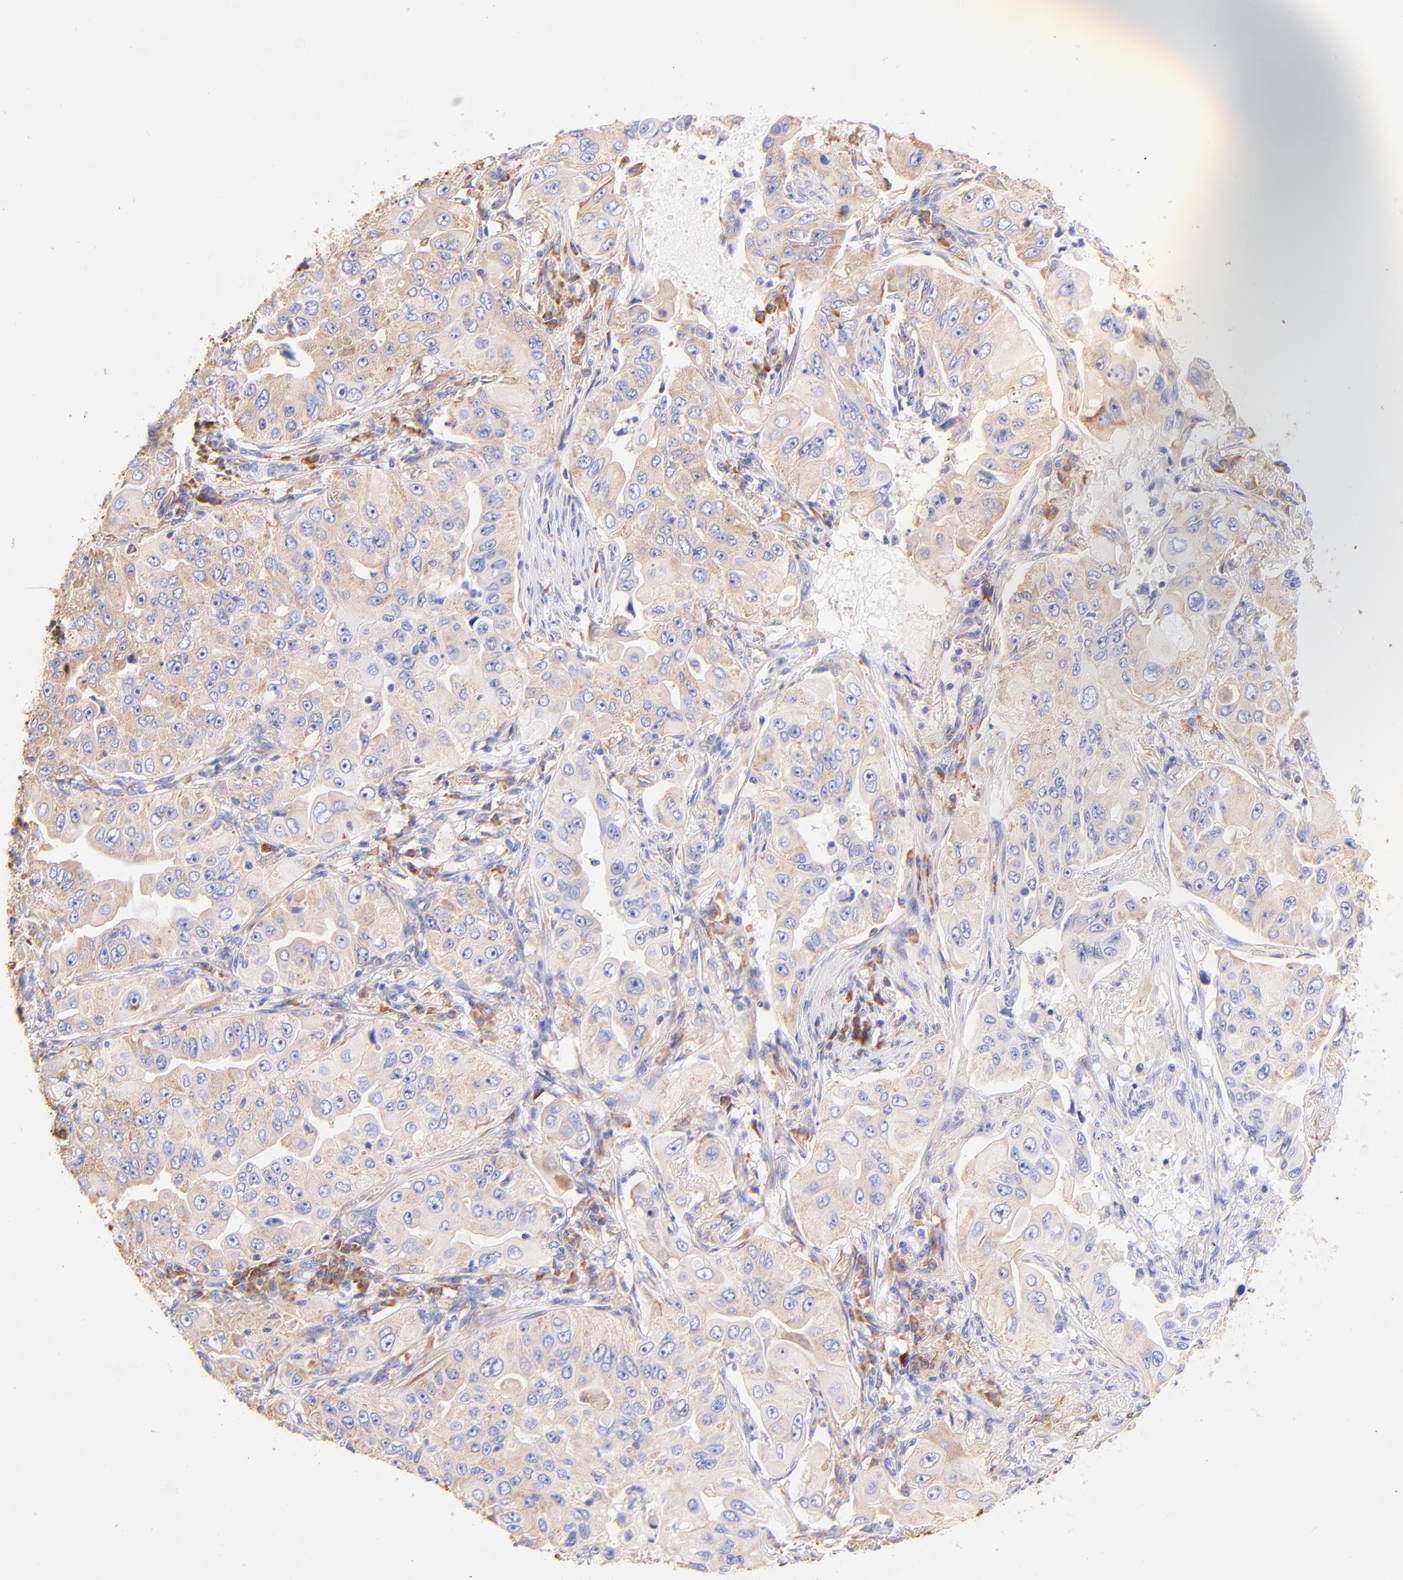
{"staining": {"intensity": "moderate", "quantity": "25%-75%", "location": "cytoplasmic/membranous"}, "tissue": "lung cancer", "cell_type": "Tumor cells", "image_type": "cancer", "snomed": [{"axis": "morphology", "description": "Adenocarcinoma, NOS"}, {"axis": "topography", "description": "Lung"}], "caption": "Immunohistochemistry micrograph of neoplastic tissue: human lung adenocarcinoma stained using immunohistochemistry (IHC) reveals medium levels of moderate protein expression localized specifically in the cytoplasmic/membranous of tumor cells, appearing as a cytoplasmic/membranous brown color.", "gene": "RPL30", "patient": {"sex": "male", "age": 84}}